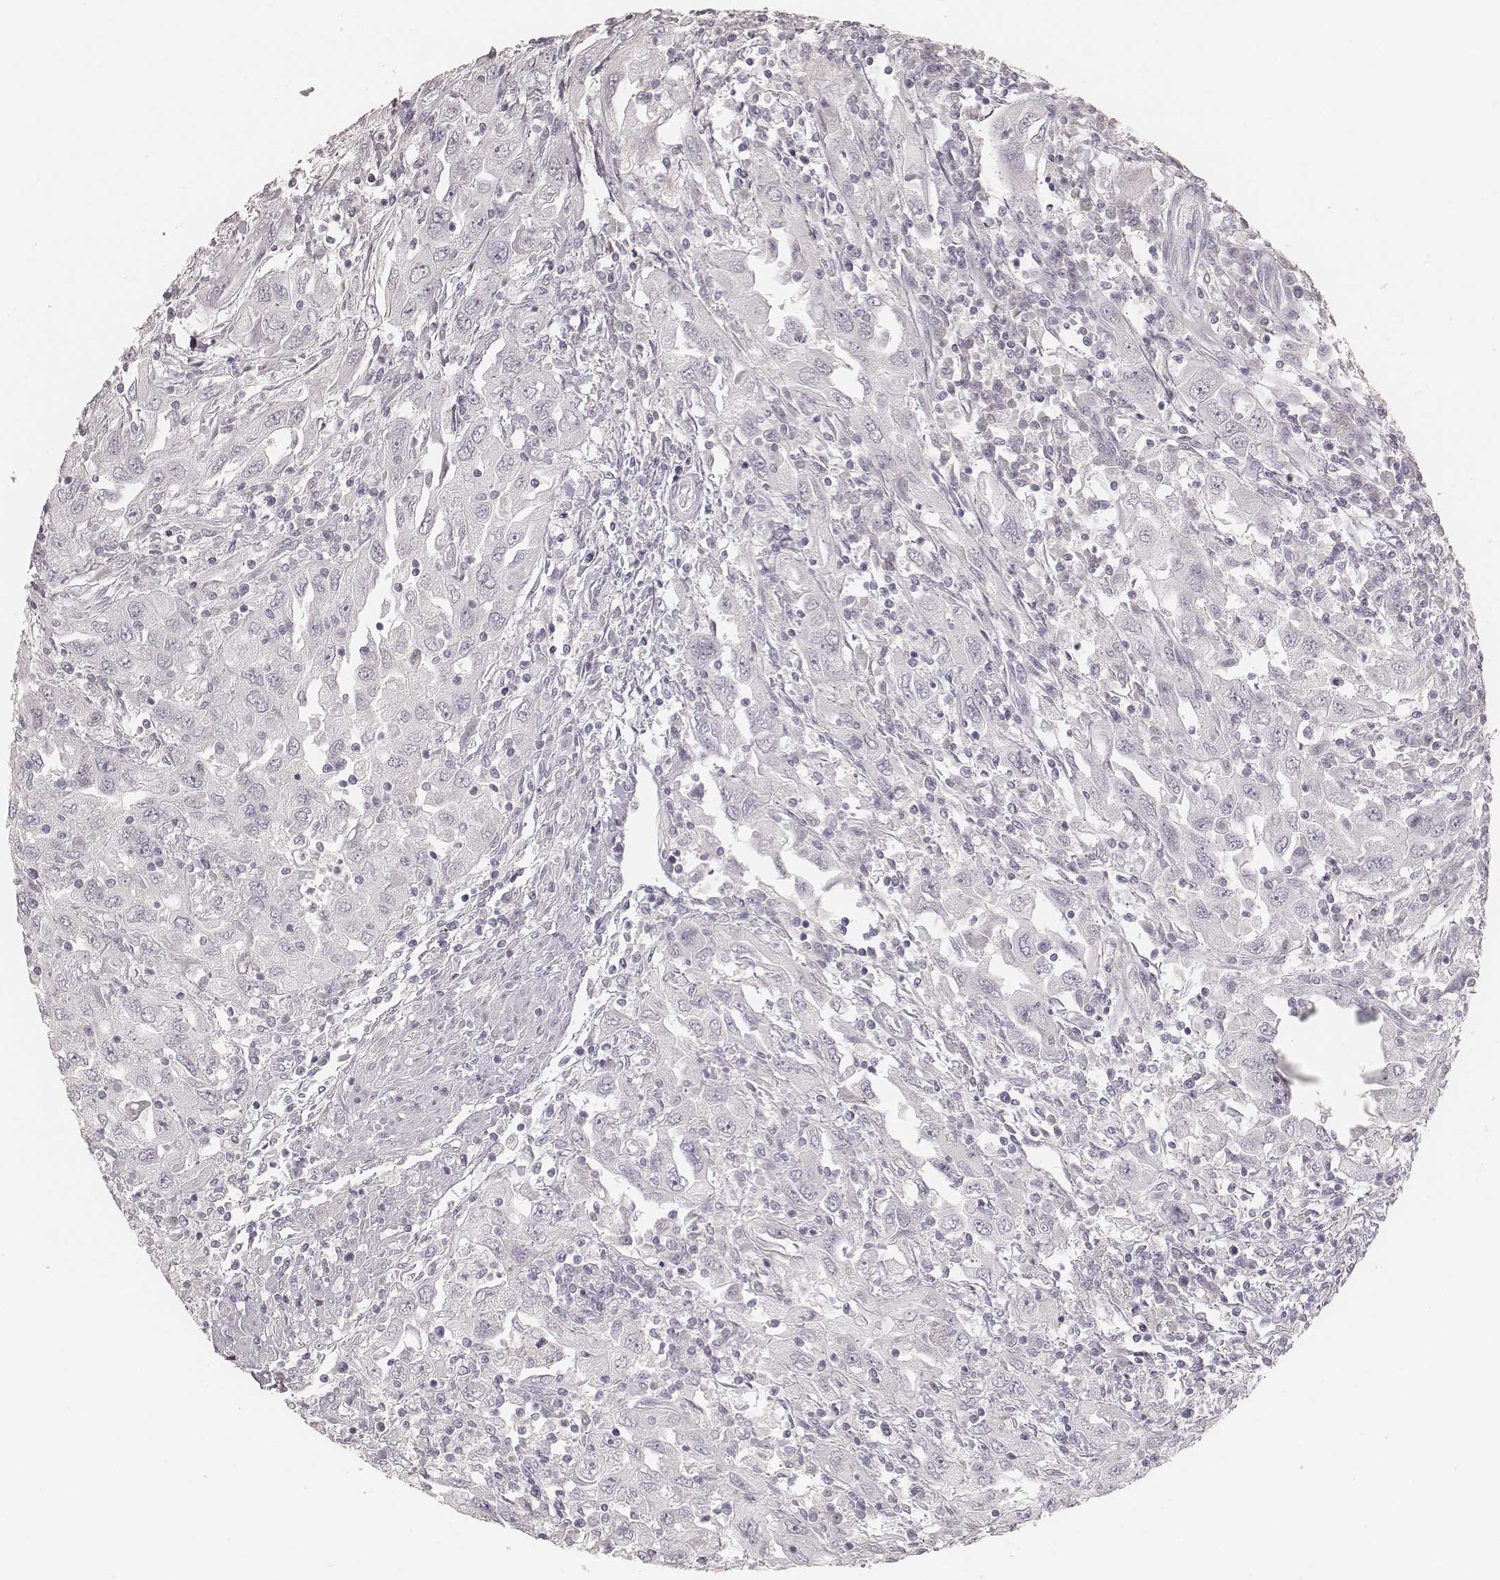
{"staining": {"intensity": "negative", "quantity": "none", "location": "none"}, "tissue": "urothelial cancer", "cell_type": "Tumor cells", "image_type": "cancer", "snomed": [{"axis": "morphology", "description": "Urothelial carcinoma, High grade"}, {"axis": "topography", "description": "Urinary bladder"}], "caption": "Immunohistochemistry micrograph of high-grade urothelial carcinoma stained for a protein (brown), which reveals no positivity in tumor cells.", "gene": "KRT31", "patient": {"sex": "male", "age": 76}}